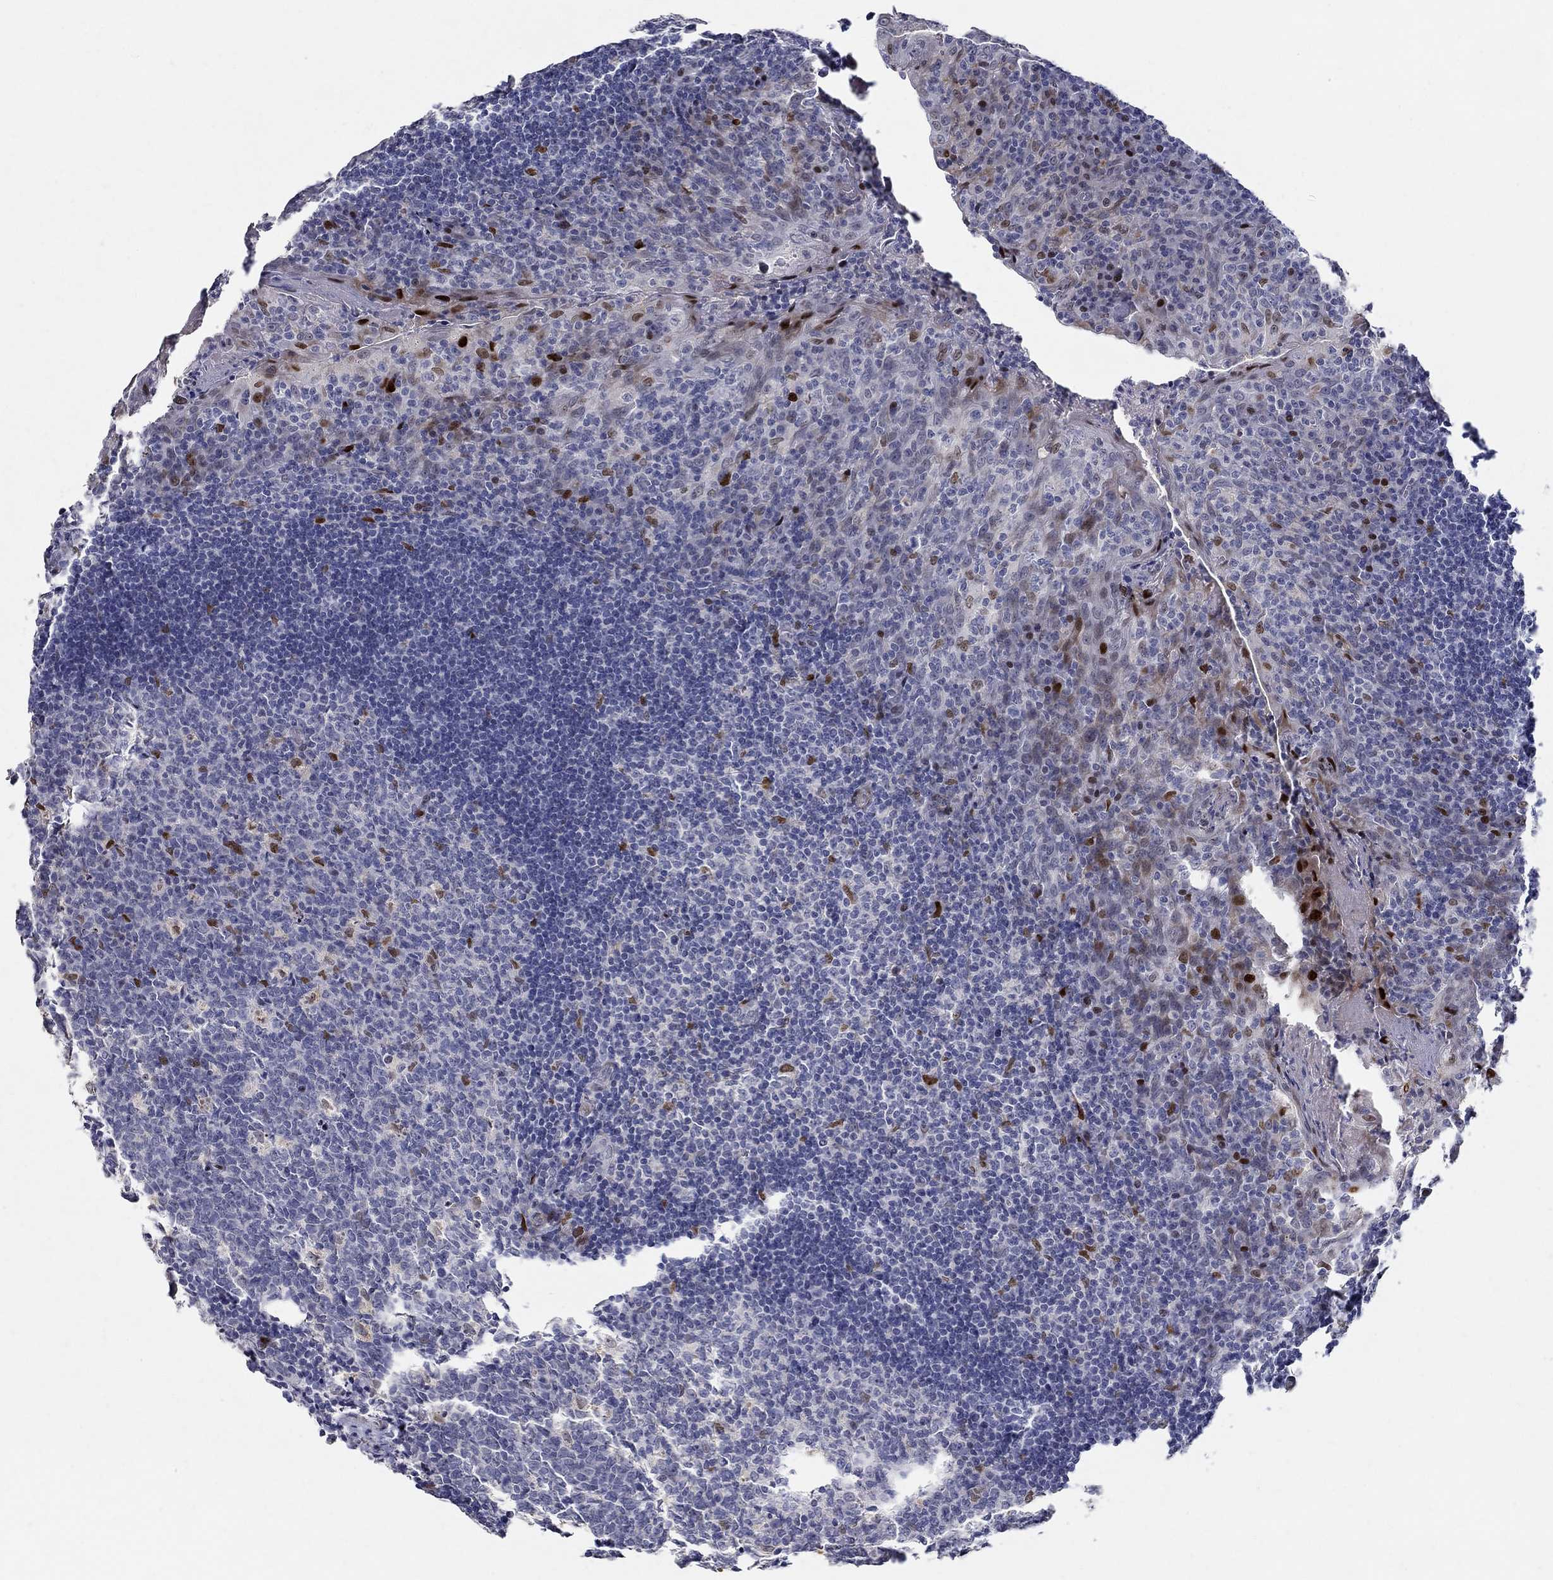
{"staining": {"intensity": "strong", "quantity": "<25%", "location": "nuclear"}, "tissue": "tonsil", "cell_type": "Germinal center cells", "image_type": "normal", "snomed": [{"axis": "morphology", "description": "Normal tissue, NOS"}, {"axis": "topography", "description": "Tonsil"}], "caption": "This micrograph shows unremarkable tonsil stained with IHC to label a protein in brown. The nuclear of germinal center cells show strong positivity for the protein. Nuclei are counter-stained blue.", "gene": "RAPGEF5", "patient": {"sex": "male", "age": 17}}